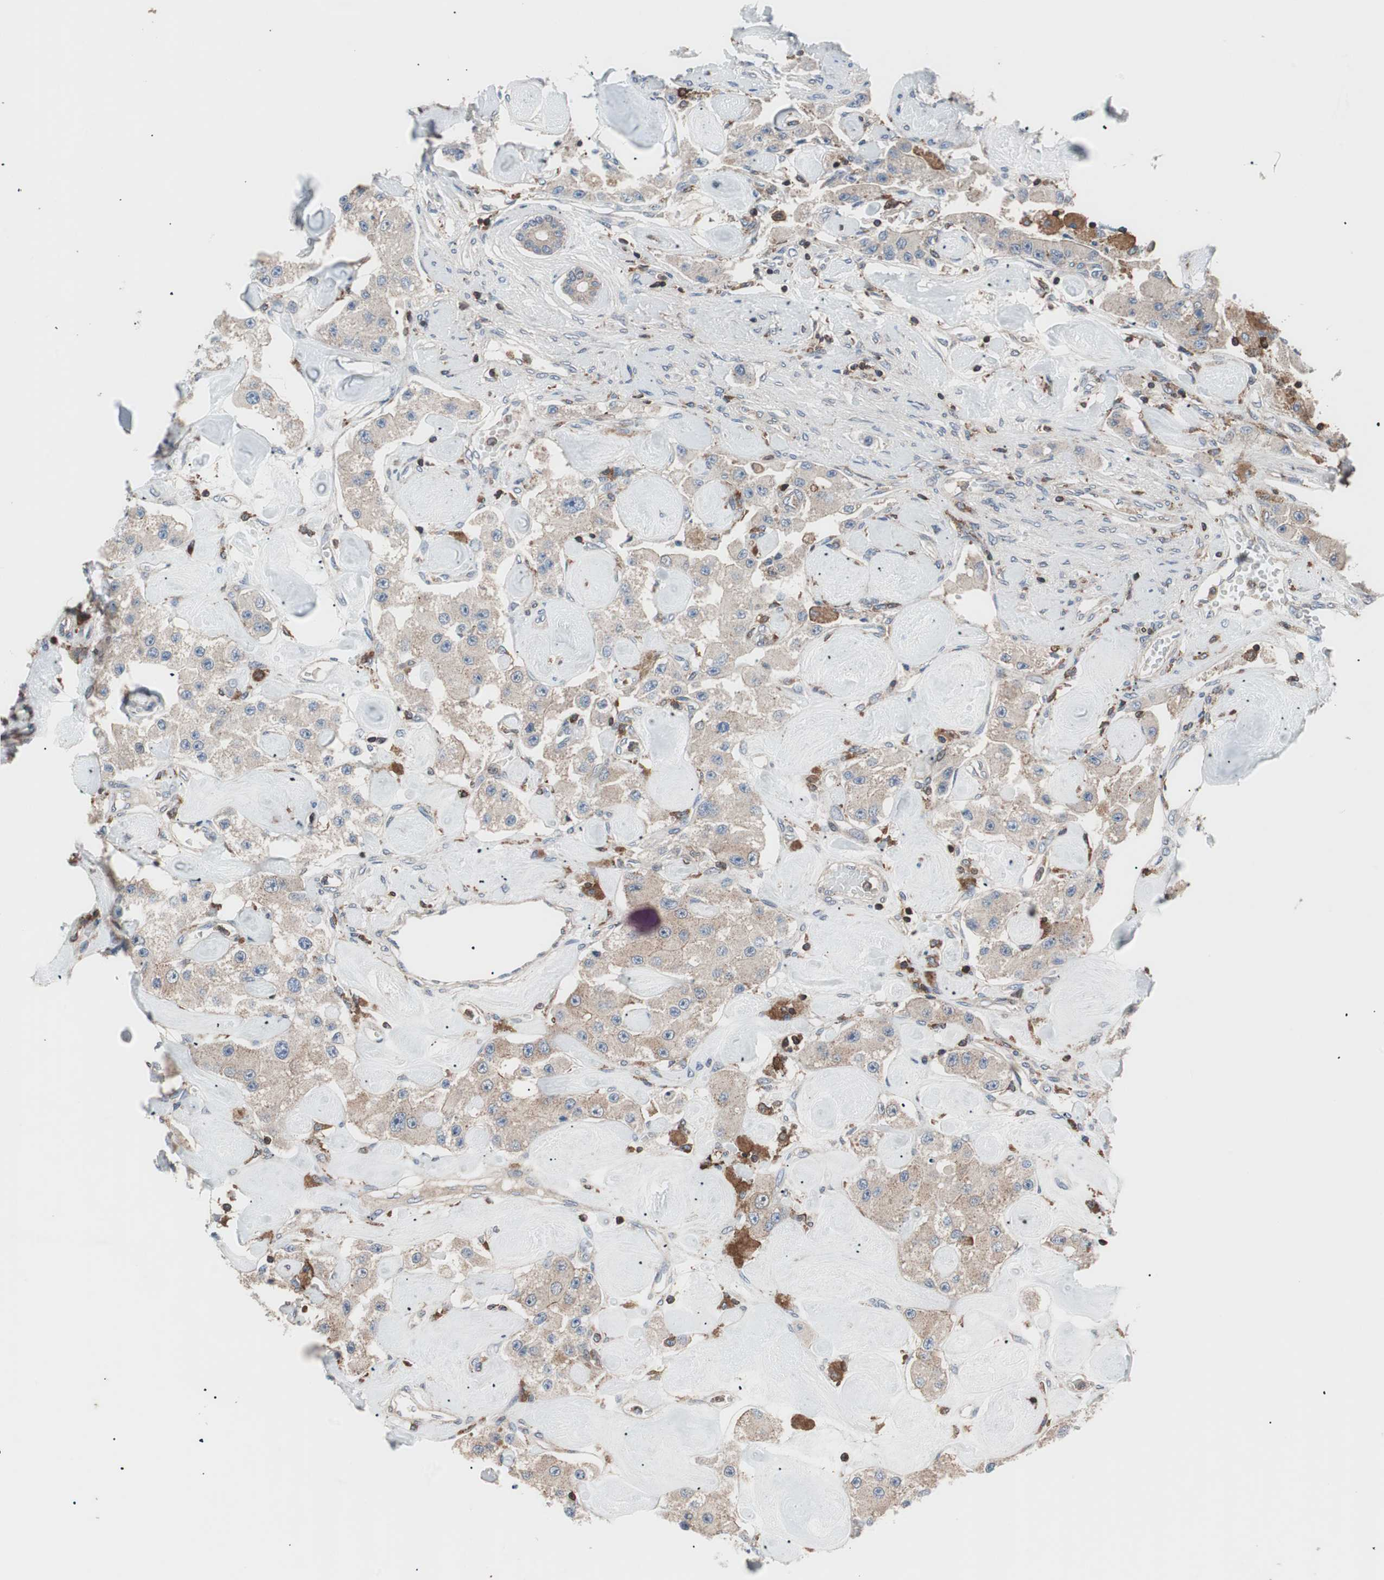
{"staining": {"intensity": "weak", "quantity": ">75%", "location": "cytoplasmic/membranous"}, "tissue": "carcinoid", "cell_type": "Tumor cells", "image_type": "cancer", "snomed": [{"axis": "morphology", "description": "Carcinoid, malignant, NOS"}, {"axis": "topography", "description": "Pancreas"}], "caption": "An IHC micrograph of neoplastic tissue is shown. Protein staining in brown labels weak cytoplasmic/membranous positivity in carcinoid (malignant) within tumor cells. (IHC, brightfield microscopy, high magnification).", "gene": "PIK3R1", "patient": {"sex": "male", "age": 41}}